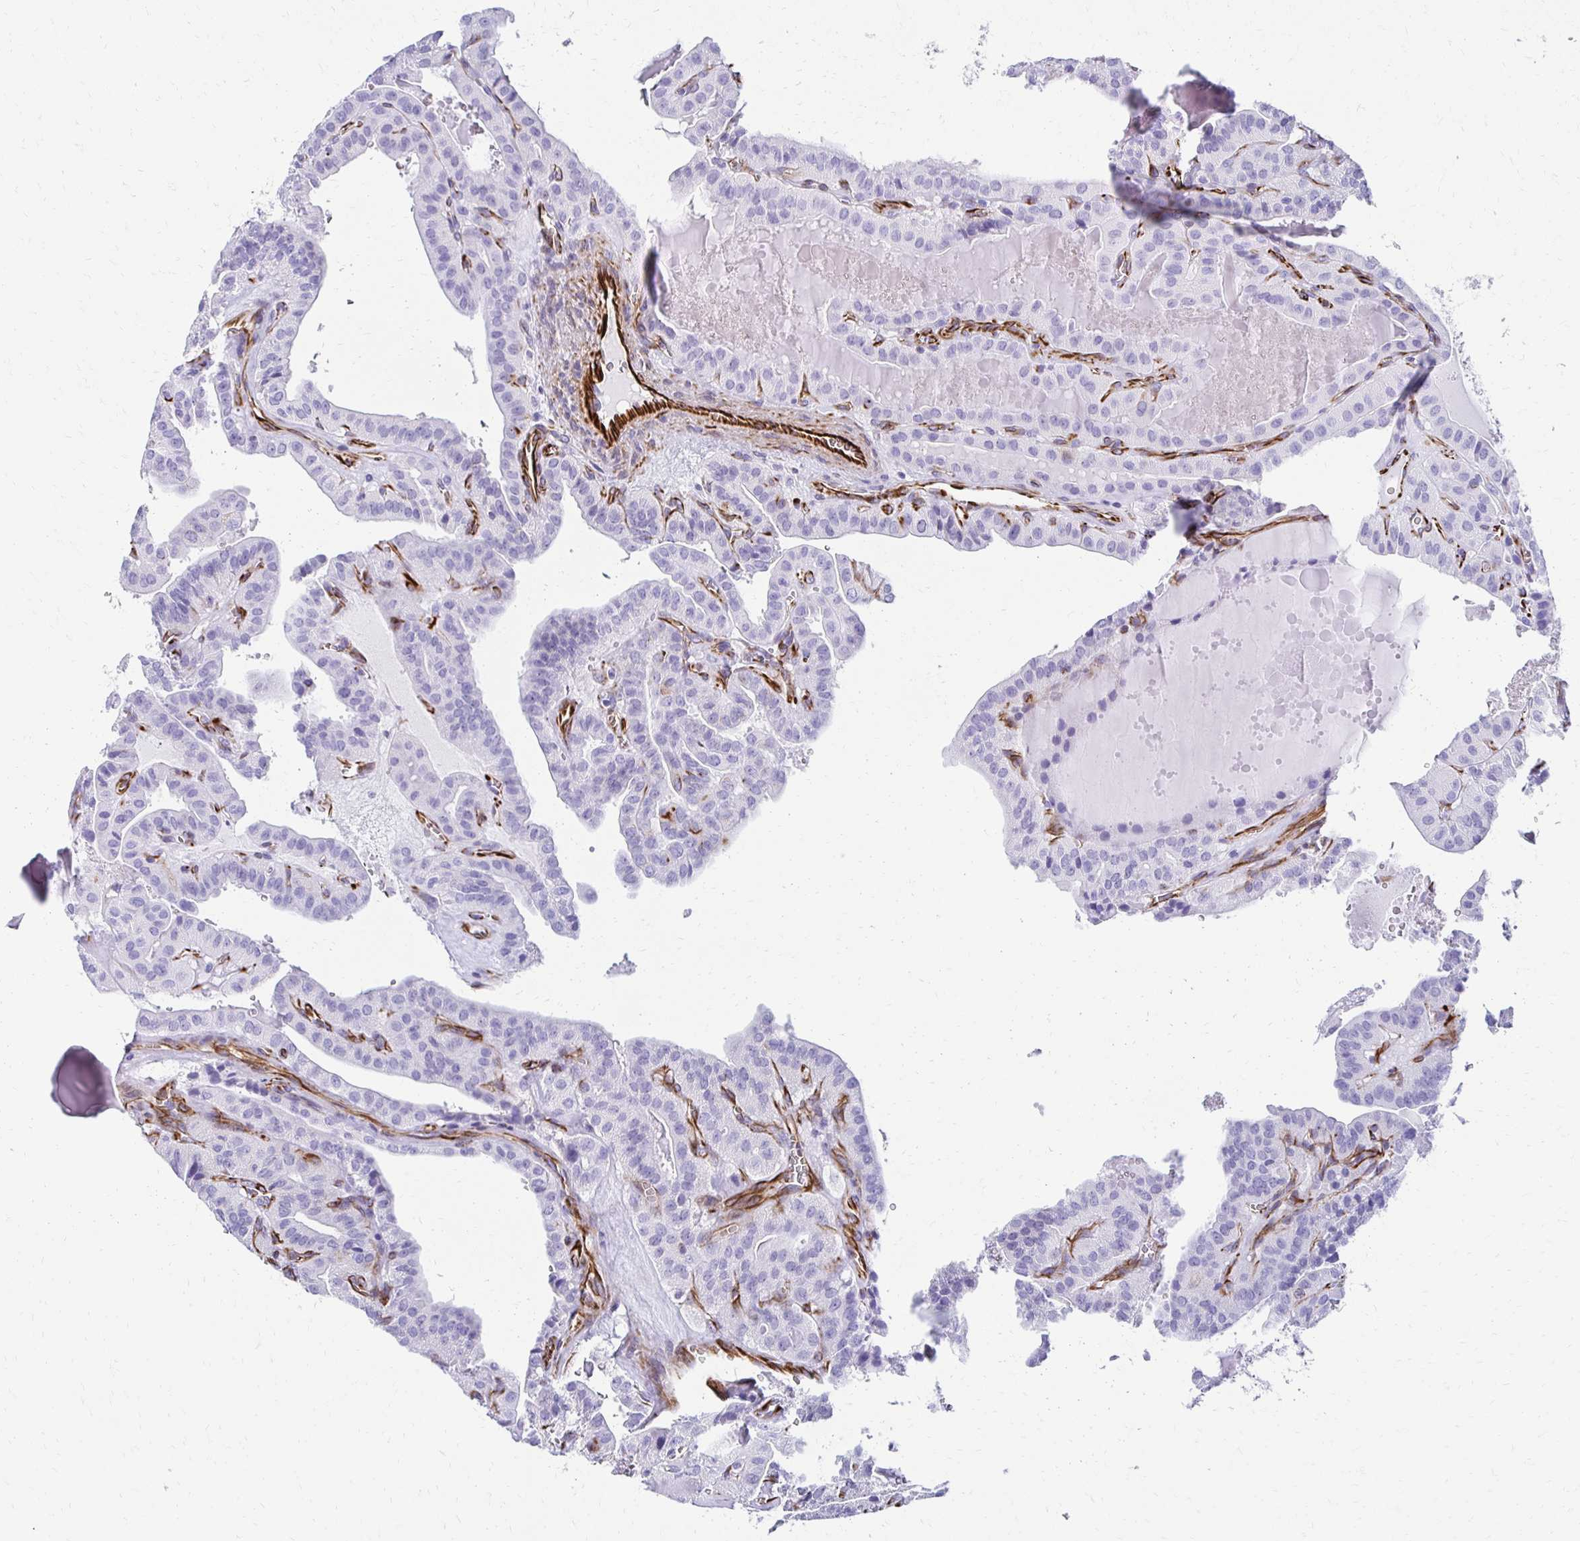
{"staining": {"intensity": "negative", "quantity": "none", "location": "none"}, "tissue": "thyroid cancer", "cell_type": "Tumor cells", "image_type": "cancer", "snomed": [{"axis": "morphology", "description": "Papillary adenocarcinoma, NOS"}, {"axis": "topography", "description": "Thyroid gland"}], "caption": "The histopathology image displays no staining of tumor cells in thyroid papillary adenocarcinoma.", "gene": "TMEM54", "patient": {"sex": "male", "age": 52}}